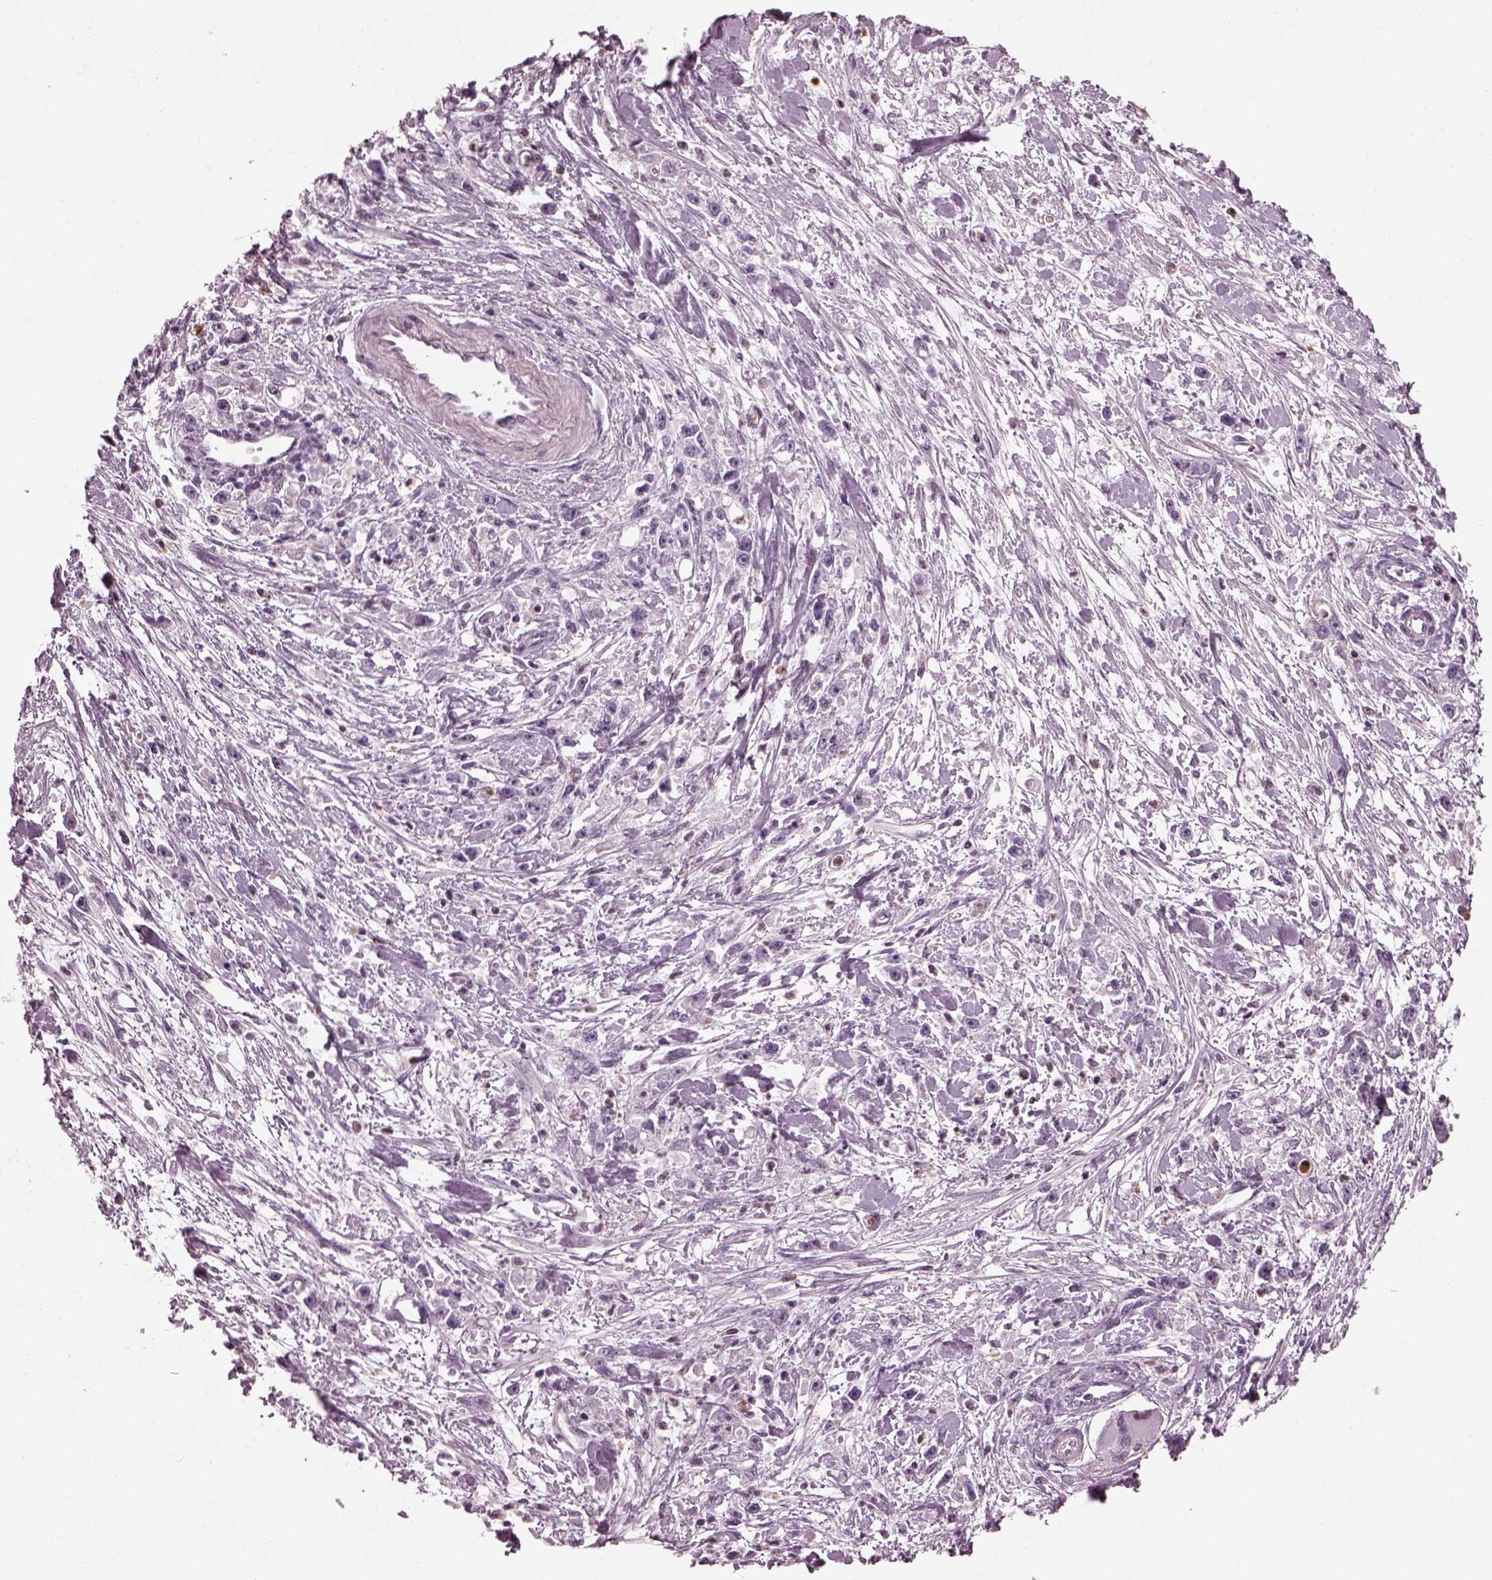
{"staining": {"intensity": "negative", "quantity": "none", "location": "none"}, "tissue": "stomach cancer", "cell_type": "Tumor cells", "image_type": "cancer", "snomed": [{"axis": "morphology", "description": "Adenocarcinoma, NOS"}, {"axis": "topography", "description": "Stomach"}], "caption": "This is an immunohistochemistry (IHC) histopathology image of human stomach adenocarcinoma. There is no staining in tumor cells.", "gene": "BFSP1", "patient": {"sex": "female", "age": 59}}